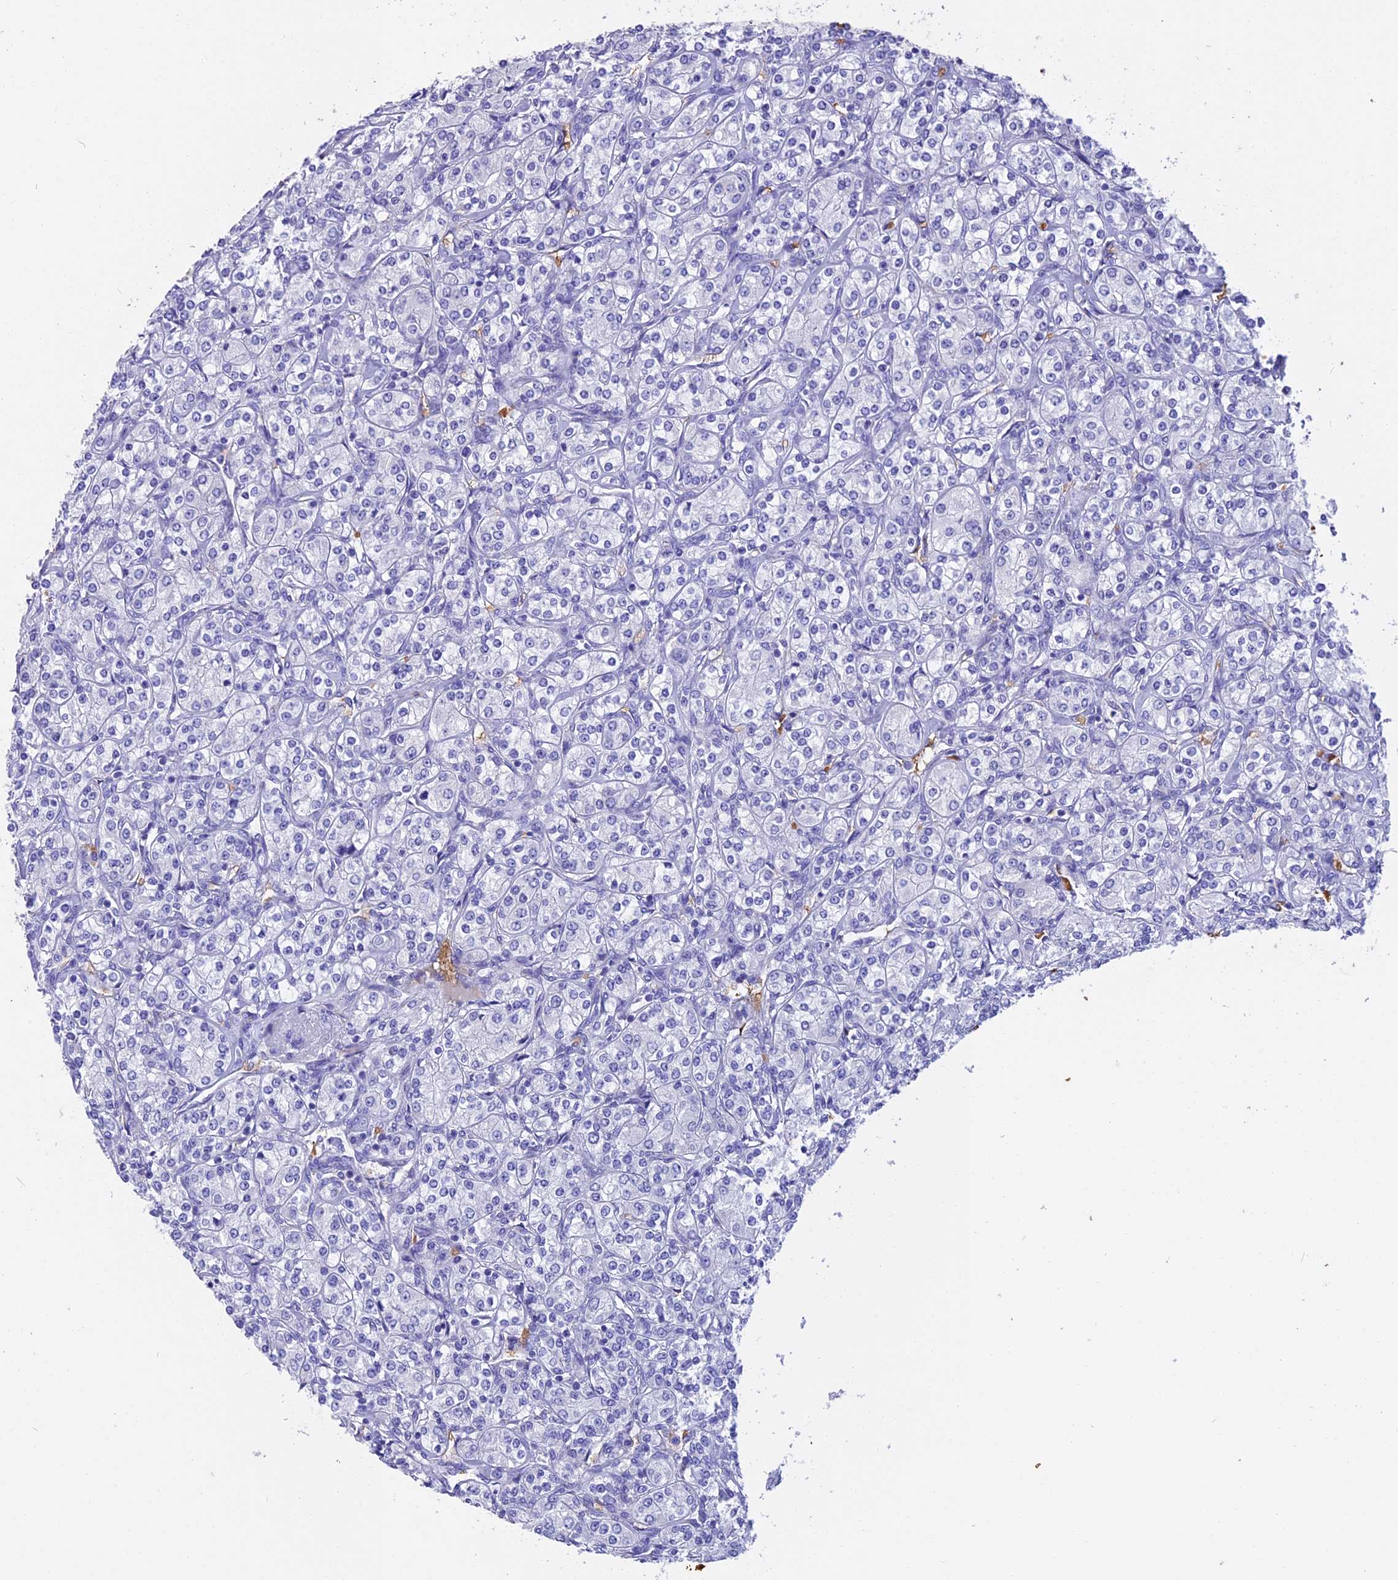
{"staining": {"intensity": "negative", "quantity": "none", "location": "none"}, "tissue": "renal cancer", "cell_type": "Tumor cells", "image_type": "cancer", "snomed": [{"axis": "morphology", "description": "Adenocarcinoma, NOS"}, {"axis": "topography", "description": "Kidney"}], "caption": "This is a histopathology image of IHC staining of renal cancer (adenocarcinoma), which shows no positivity in tumor cells. The staining is performed using DAB brown chromogen with nuclei counter-stained in using hematoxylin.", "gene": "TNNC2", "patient": {"sex": "male", "age": 77}}